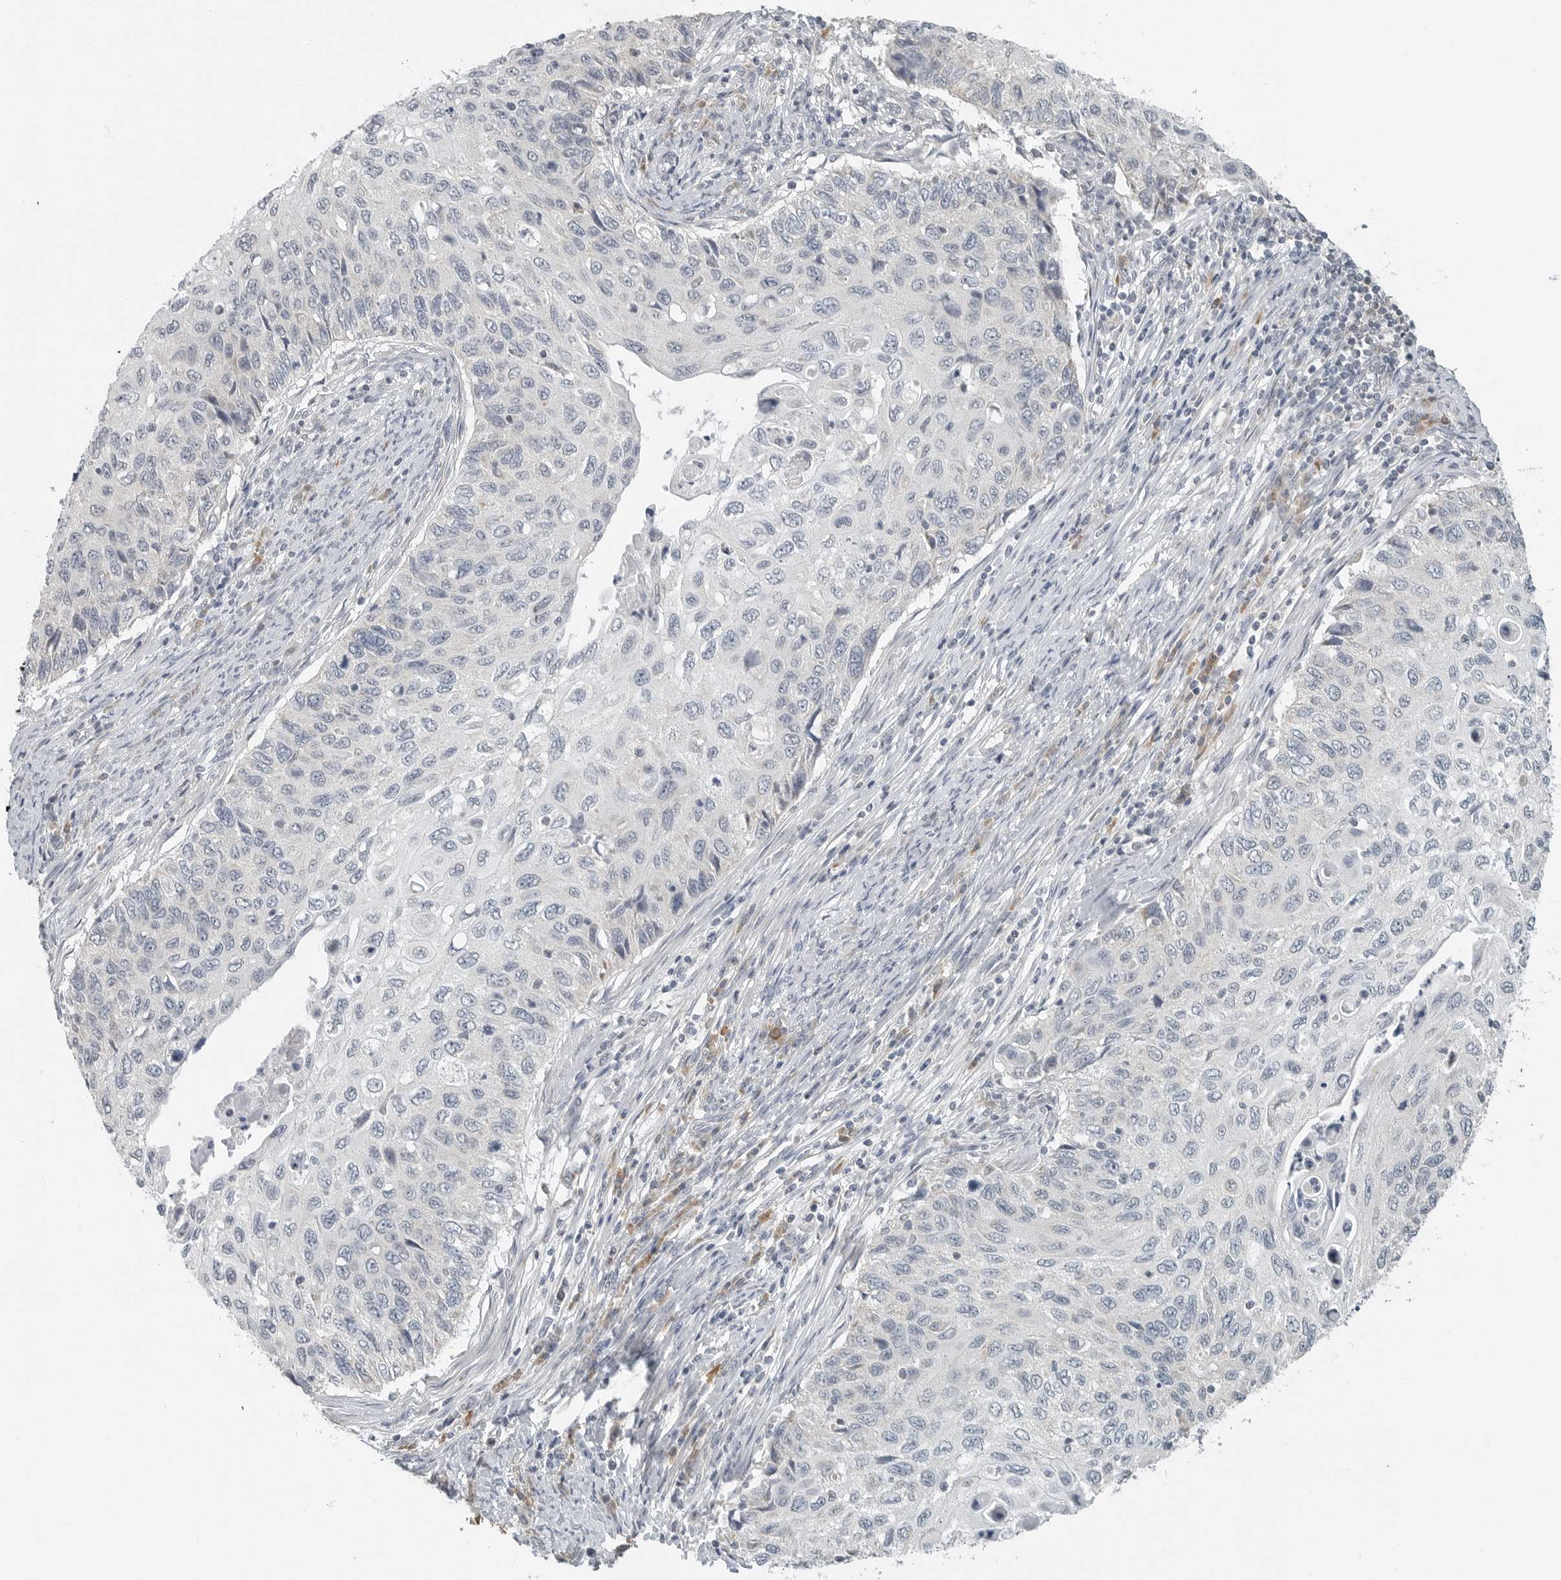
{"staining": {"intensity": "negative", "quantity": "none", "location": "none"}, "tissue": "cervical cancer", "cell_type": "Tumor cells", "image_type": "cancer", "snomed": [{"axis": "morphology", "description": "Squamous cell carcinoma, NOS"}, {"axis": "topography", "description": "Cervix"}], "caption": "Immunohistochemistry (IHC) of squamous cell carcinoma (cervical) demonstrates no positivity in tumor cells.", "gene": "IL12RB2", "patient": {"sex": "female", "age": 70}}